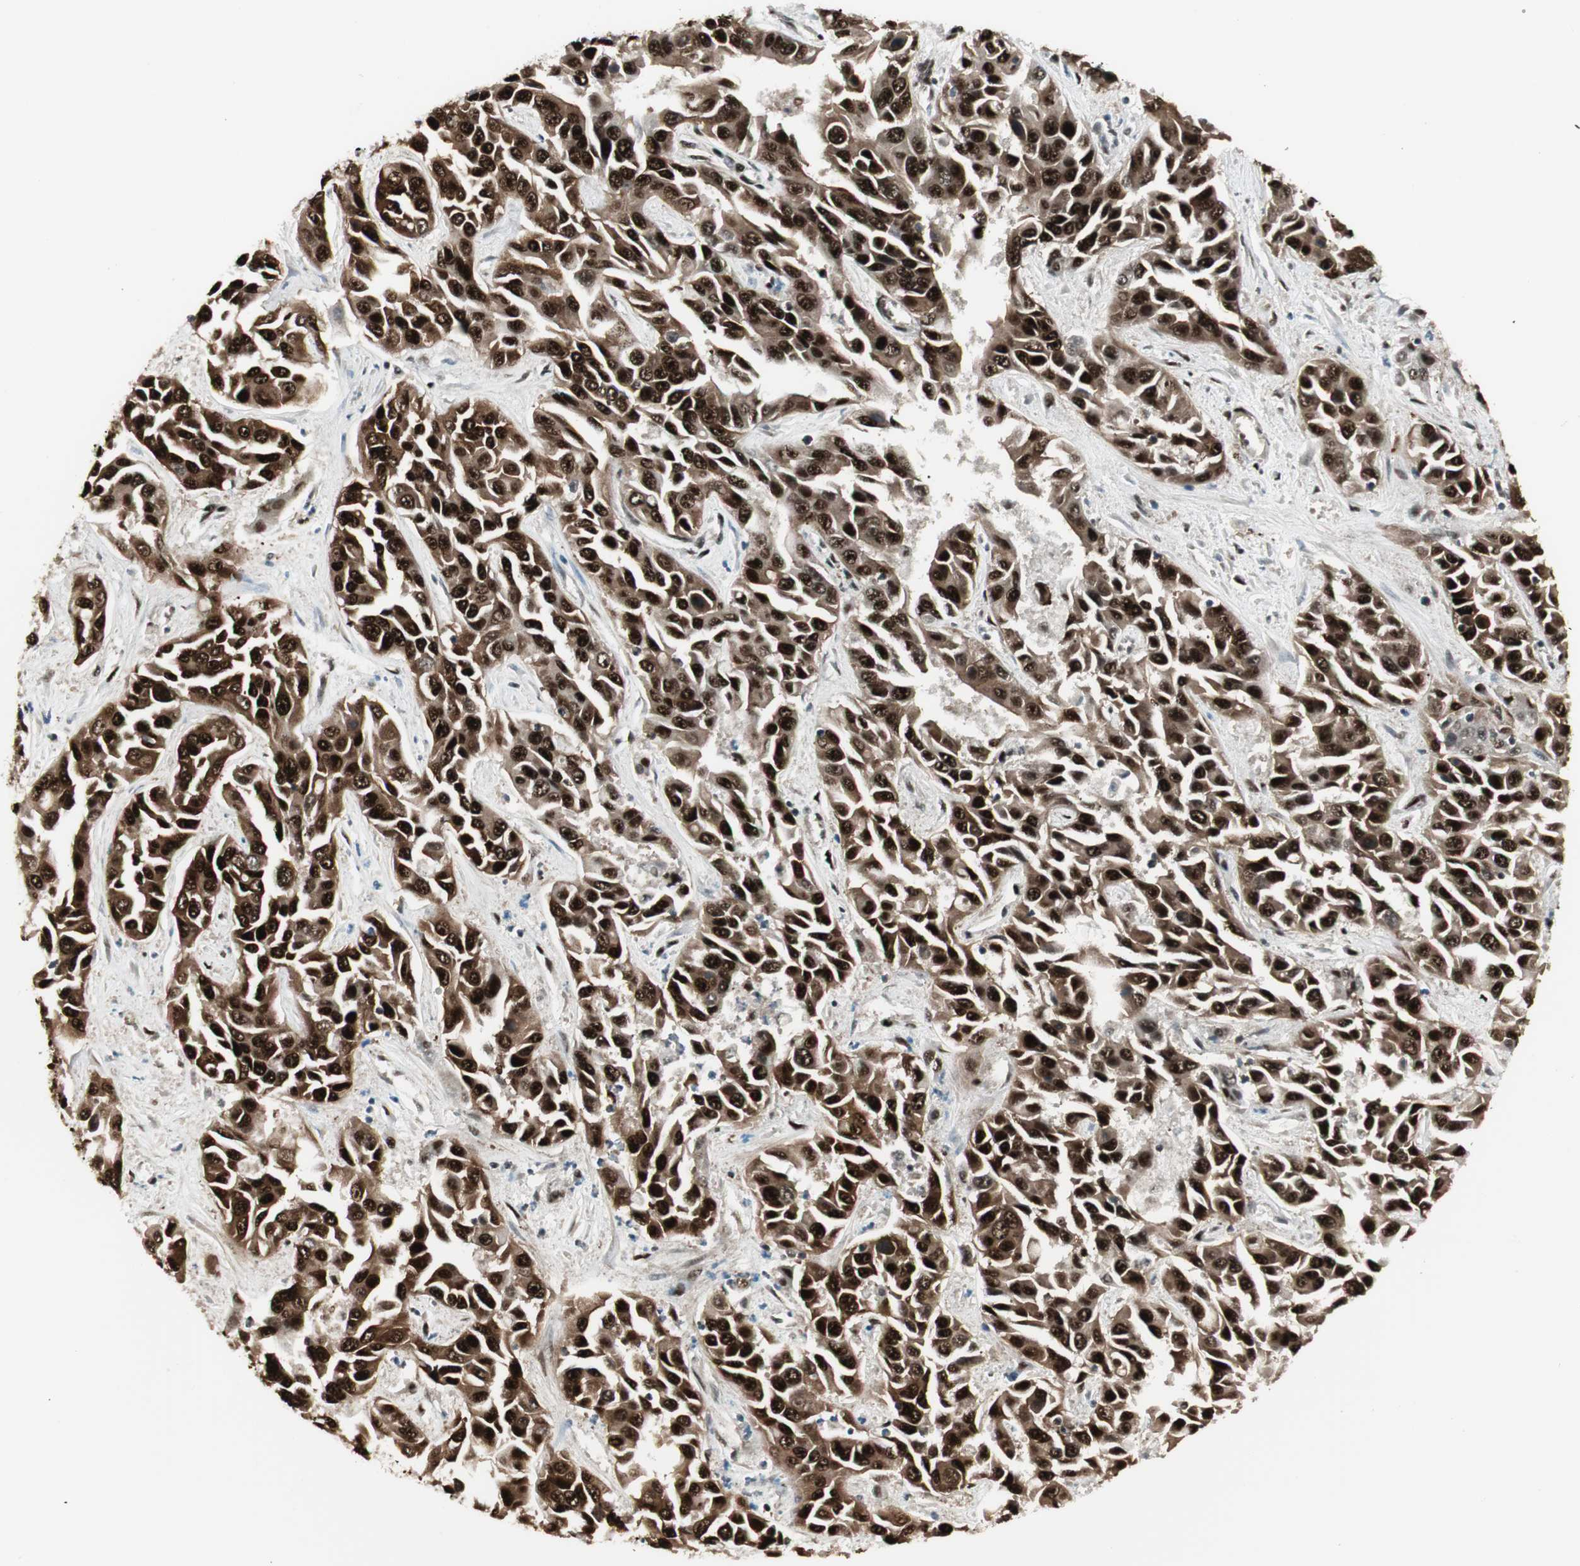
{"staining": {"intensity": "strong", "quantity": ">75%", "location": "nuclear"}, "tissue": "liver cancer", "cell_type": "Tumor cells", "image_type": "cancer", "snomed": [{"axis": "morphology", "description": "Cholangiocarcinoma"}, {"axis": "topography", "description": "Liver"}], "caption": "Liver cholangiocarcinoma stained for a protein (brown) shows strong nuclear positive staining in about >75% of tumor cells.", "gene": "HEXIM1", "patient": {"sex": "female", "age": 52}}